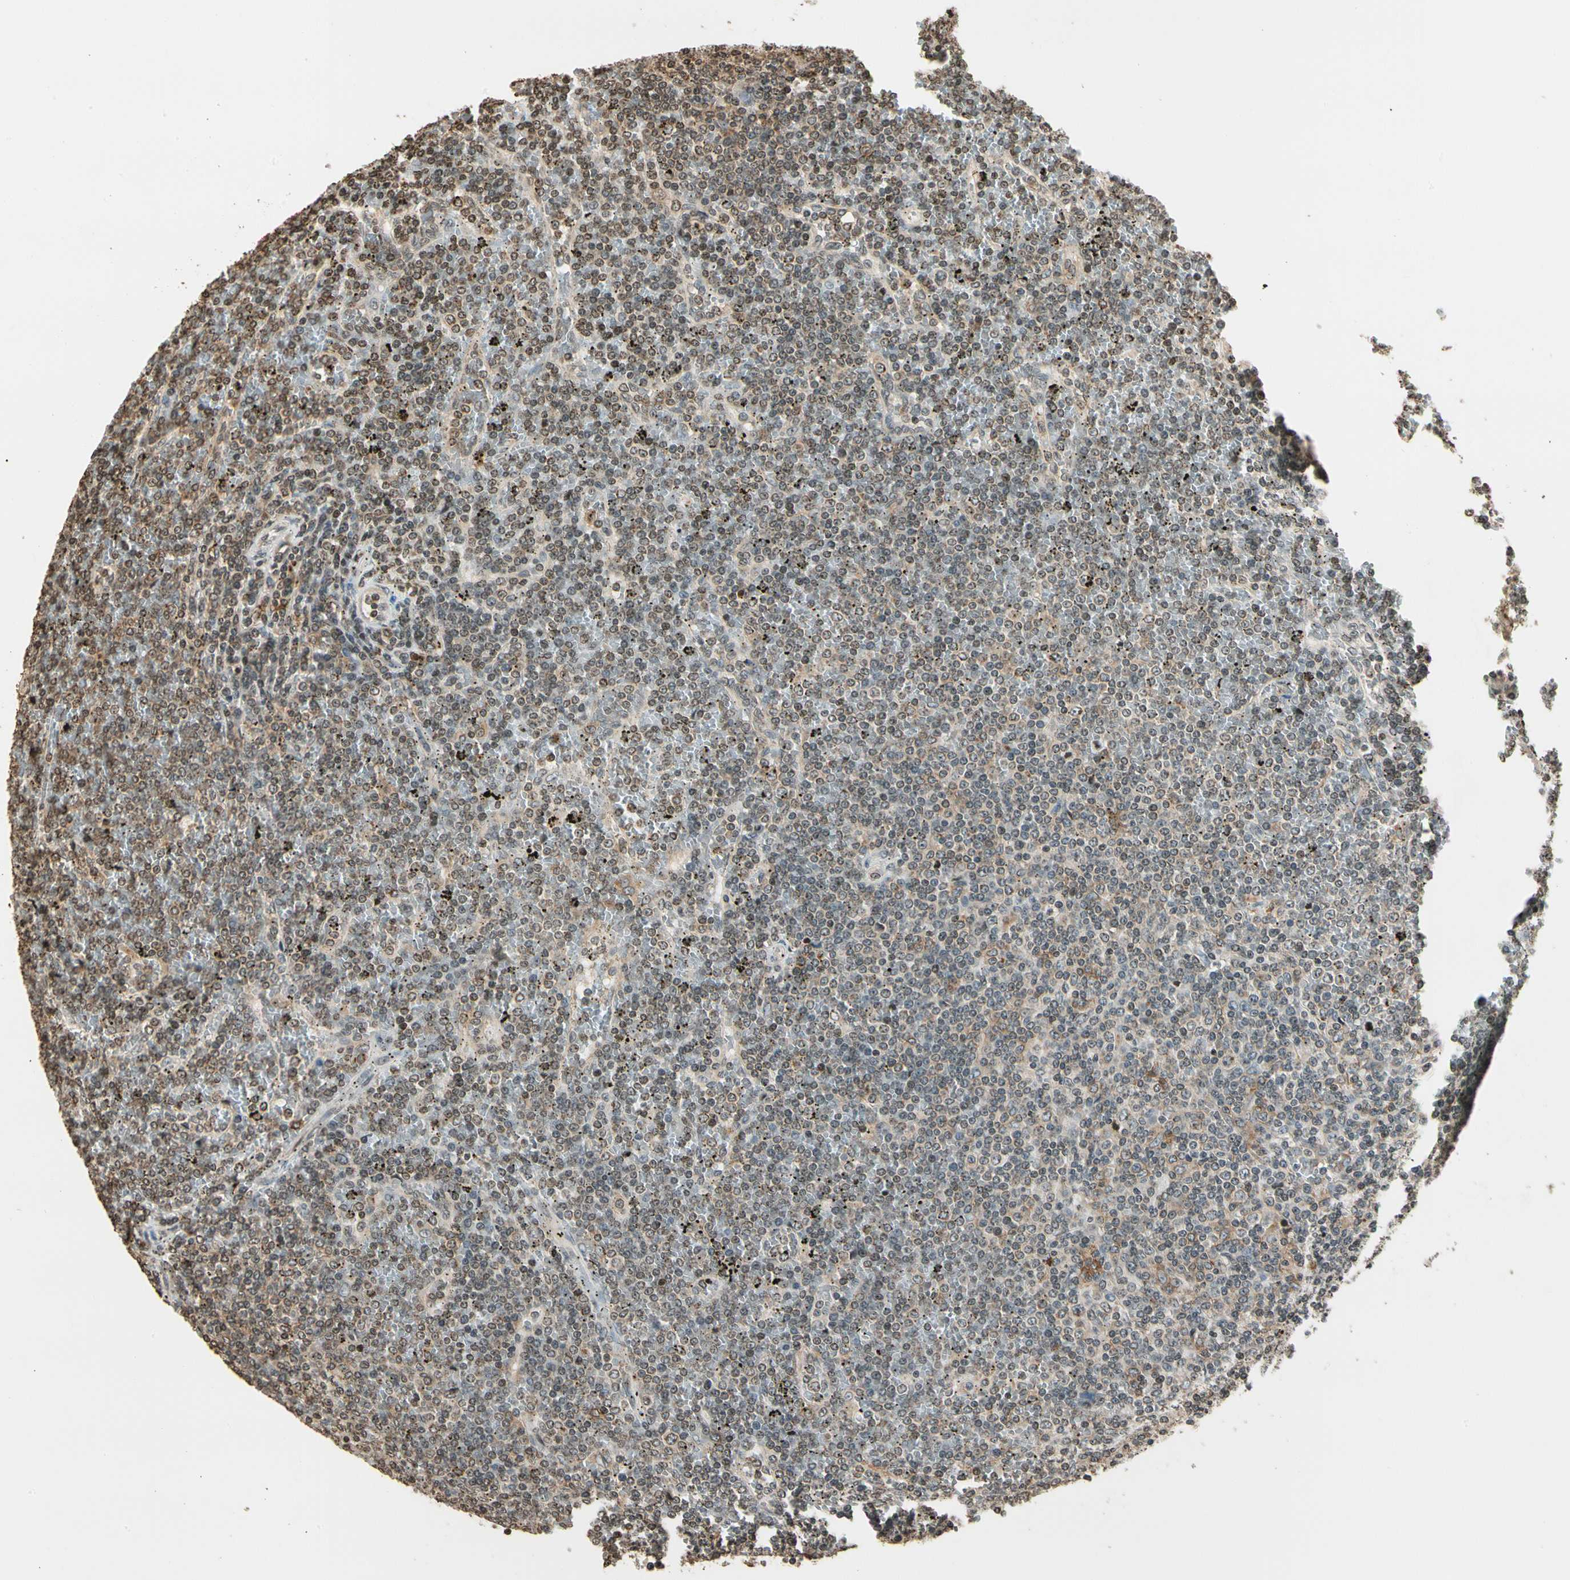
{"staining": {"intensity": "moderate", "quantity": "<25%", "location": "cytoplasmic/membranous,nuclear"}, "tissue": "lymphoma", "cell_type": "Tumor cells", "image_type": "cancer", "snomed": [{"axis": "morphology", "description": "Malignant lymphoma, non-Hodgkin's type, Low grade"}, {"axis": "topography", "description": "Spleen"}], "caption": "Low-grade malignant lymphoma, non-Hodgkin's type stained with a protein marker reveals moderate staining in tumor cells.", "gene": "FER", "patient": {"sex": "female", "age": 19}}